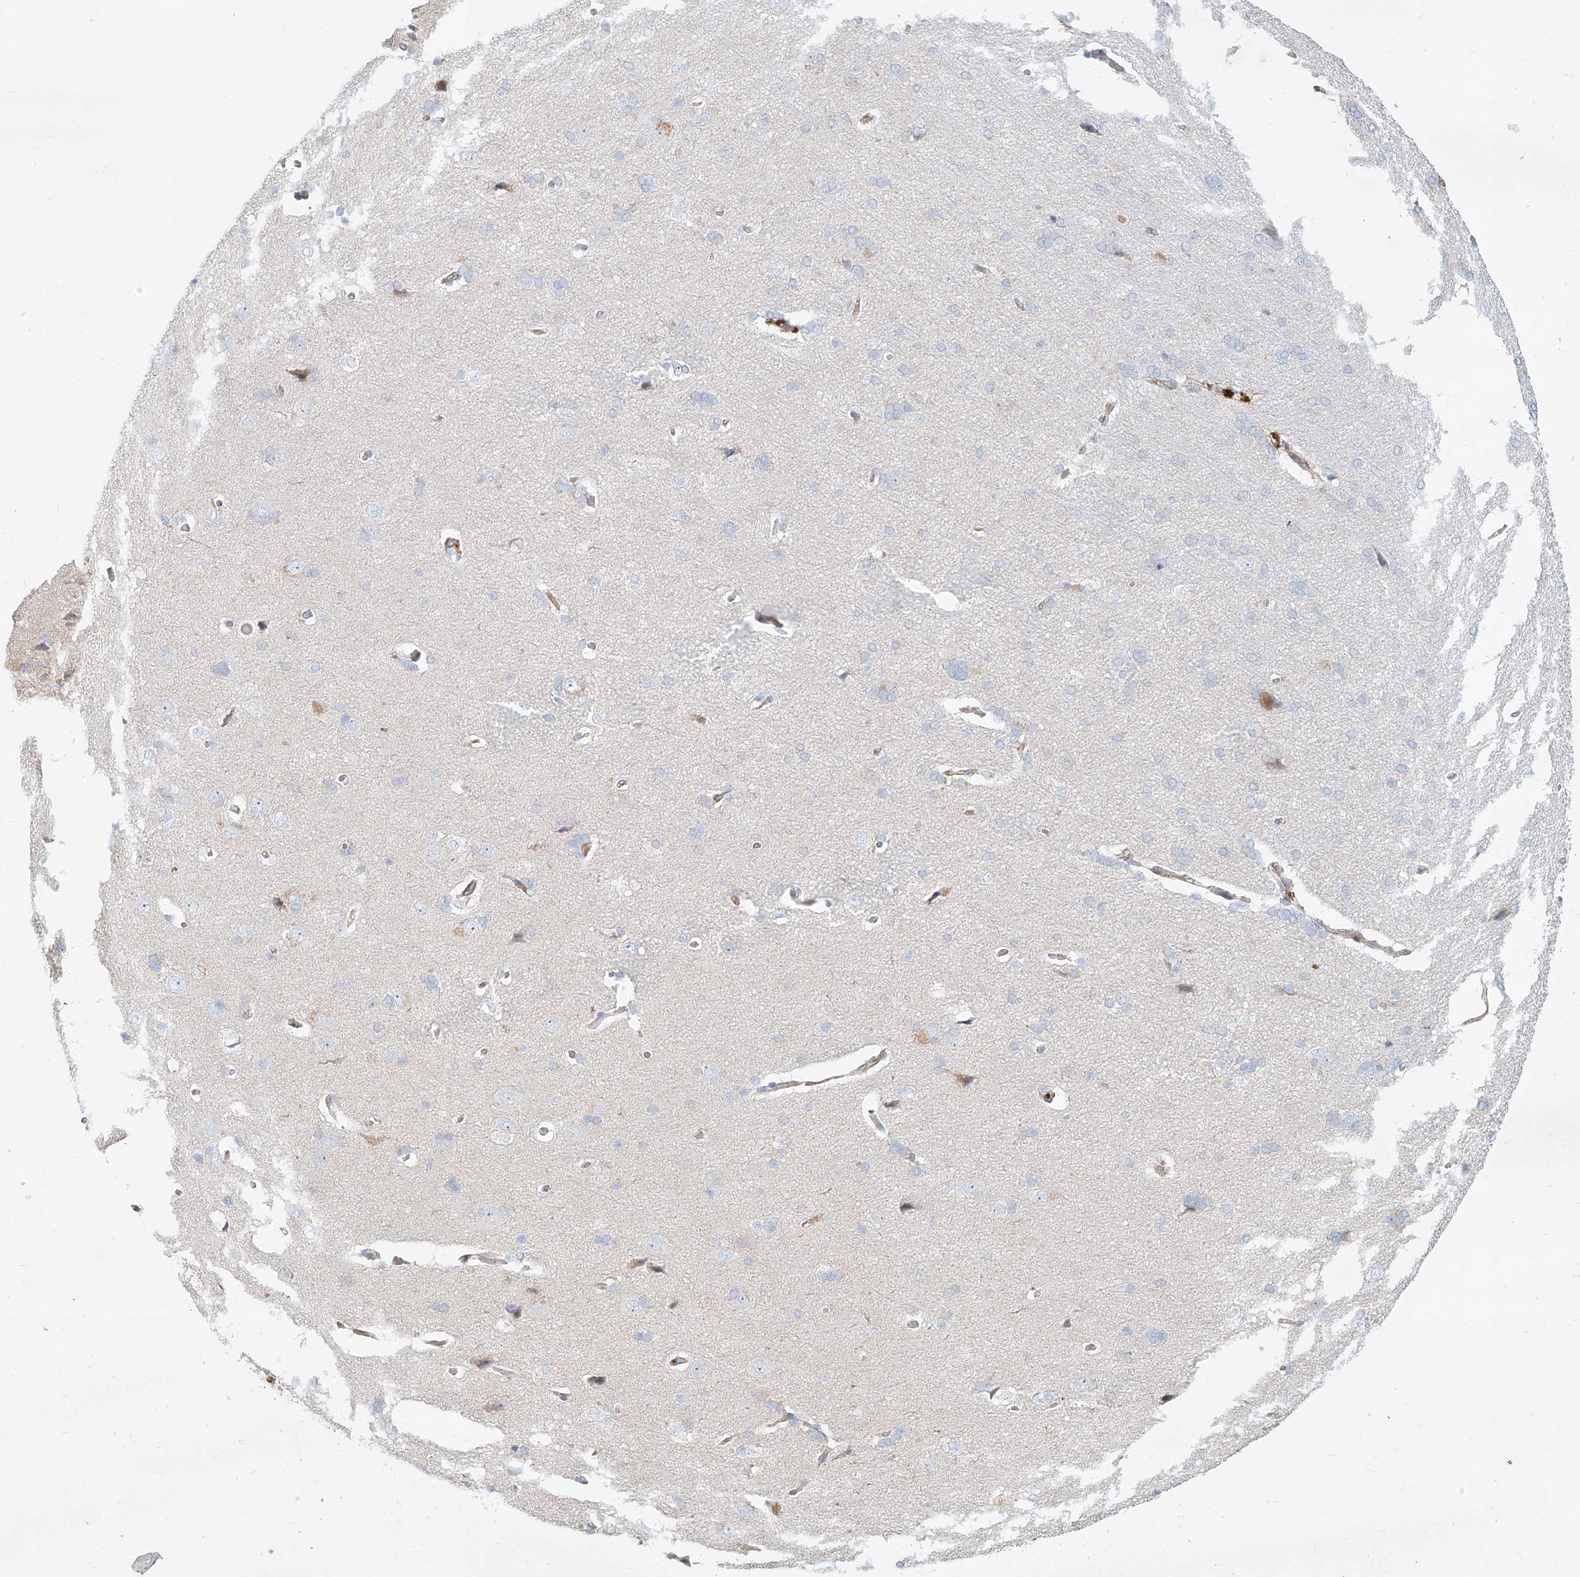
{"staining": {"intensity": "moderate", "quantity": "25%-75%", "location": "cytoplasmic/membranous"}, "tissue": "cerebral cortex", "cell_type": "Endothelial cells", "image_type": "normal", "snomed": [{"axis": "morphology", "description": "Normal tissue, NOS"}, {"axis": "topography", "description": "Cerebral cortex"}], "caption": "Moderate cytoplasmic/membranous protein positivity is present in about 25%-75% of endothelial cells in cerebral cortex. The staining is performed using DAB (3,3'-diaminobenzidine) brown chromogen to label protein expression. The nuclei are counter-stained blue using hematoxylin.", "gene": "AJM1", "patient": {"sex": "male", "age": 62}}